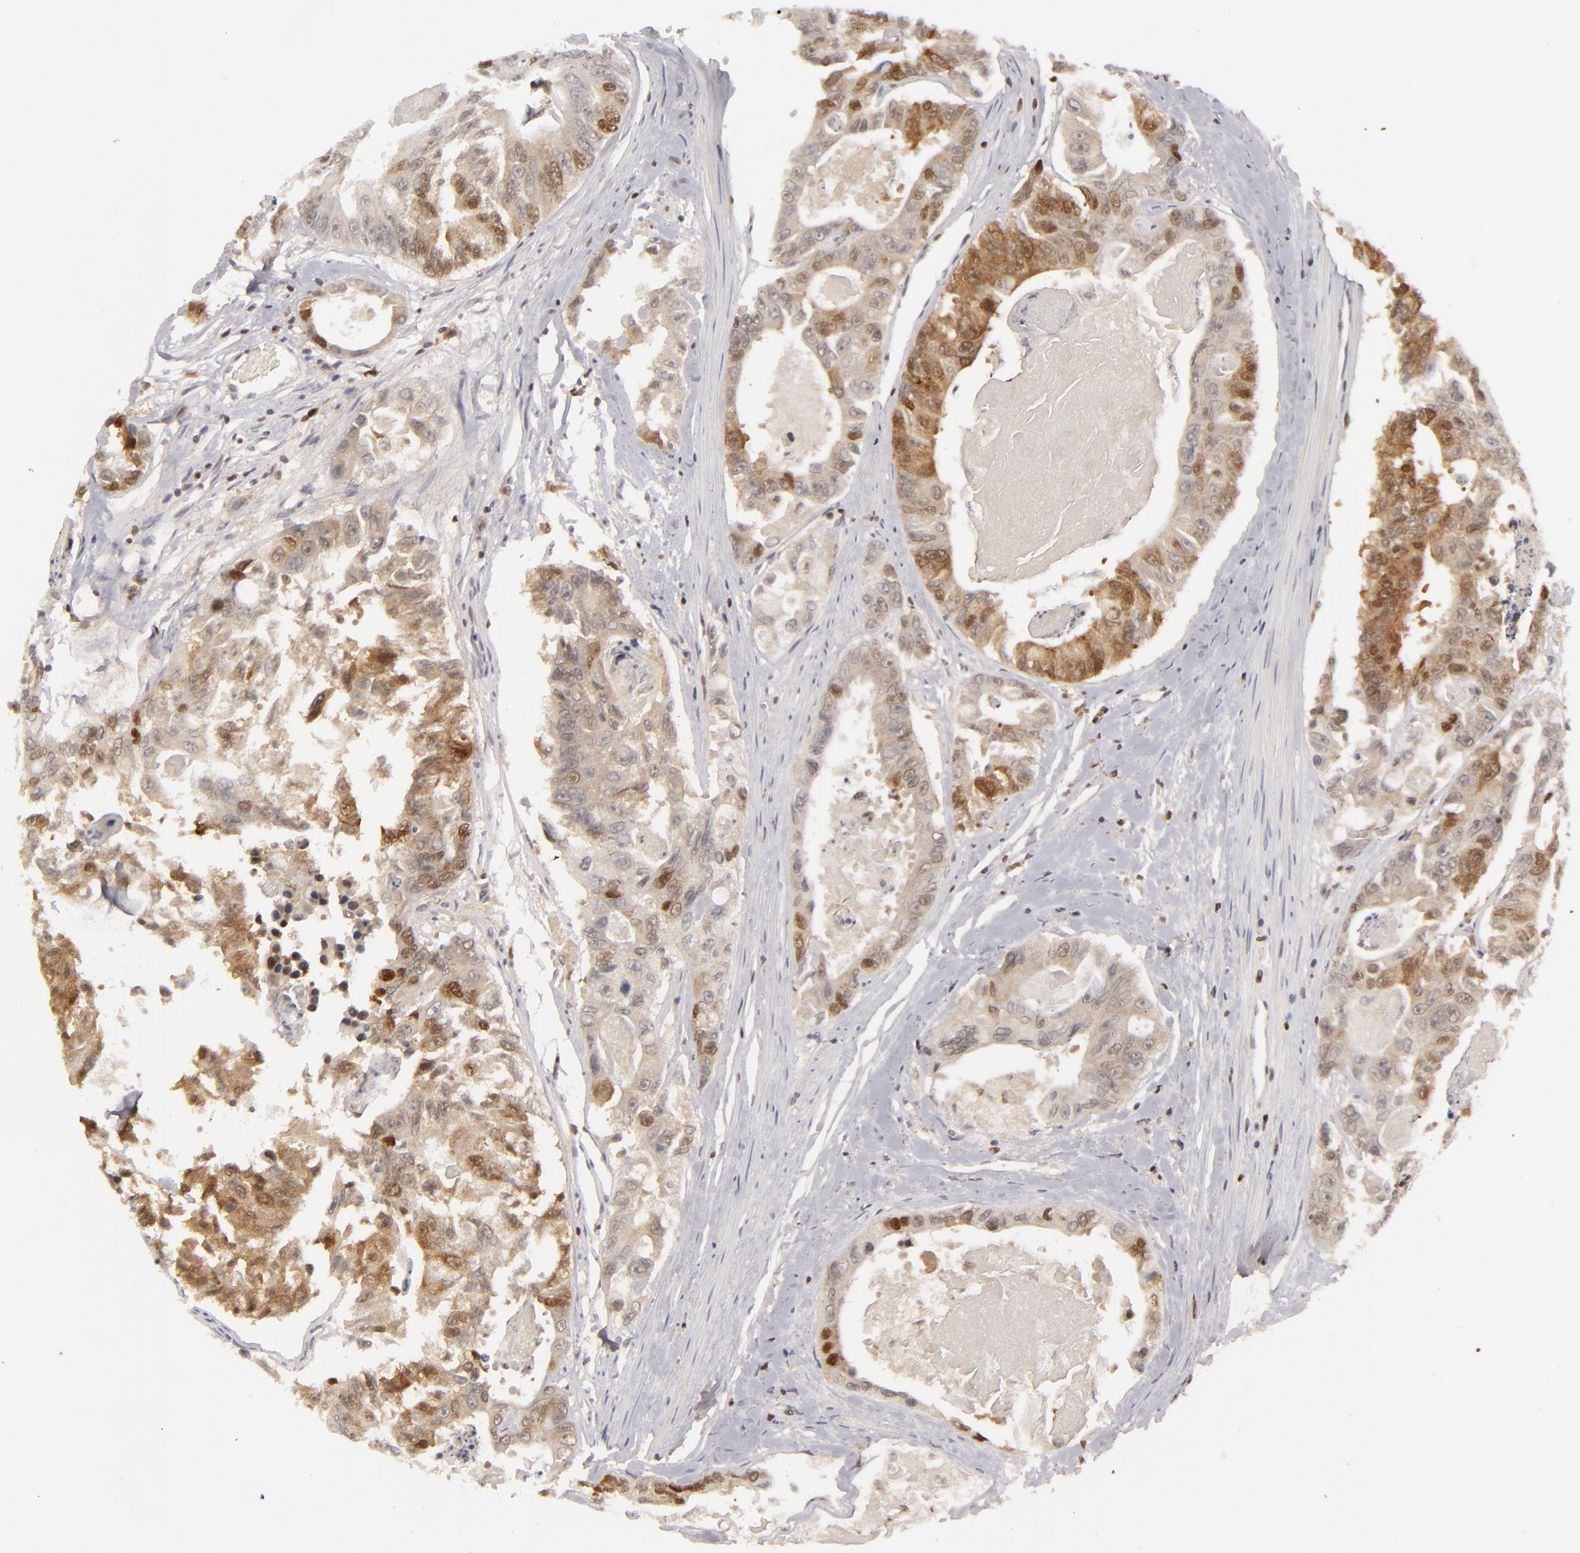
{"staining": {"intensity": "strong", "quantity": ">75%", "location": "nuclear"}, "tissue": "colorectal cancer", "cell_type": "Tumor cells", "image_type": "cancer", "snomed": [{"axis": "morphology", "description": "Adenocarcinoma, NOS"}, {"axis": "topography", "description": "Colon"}], "caption": "Strong nuclear staining for a protein is present in about >75% of tumor cells of colorectal cancer (adenocarcinoma) using IHC.", "gene": "FEN1", "patient": {"sex": "female", "age": 86}}